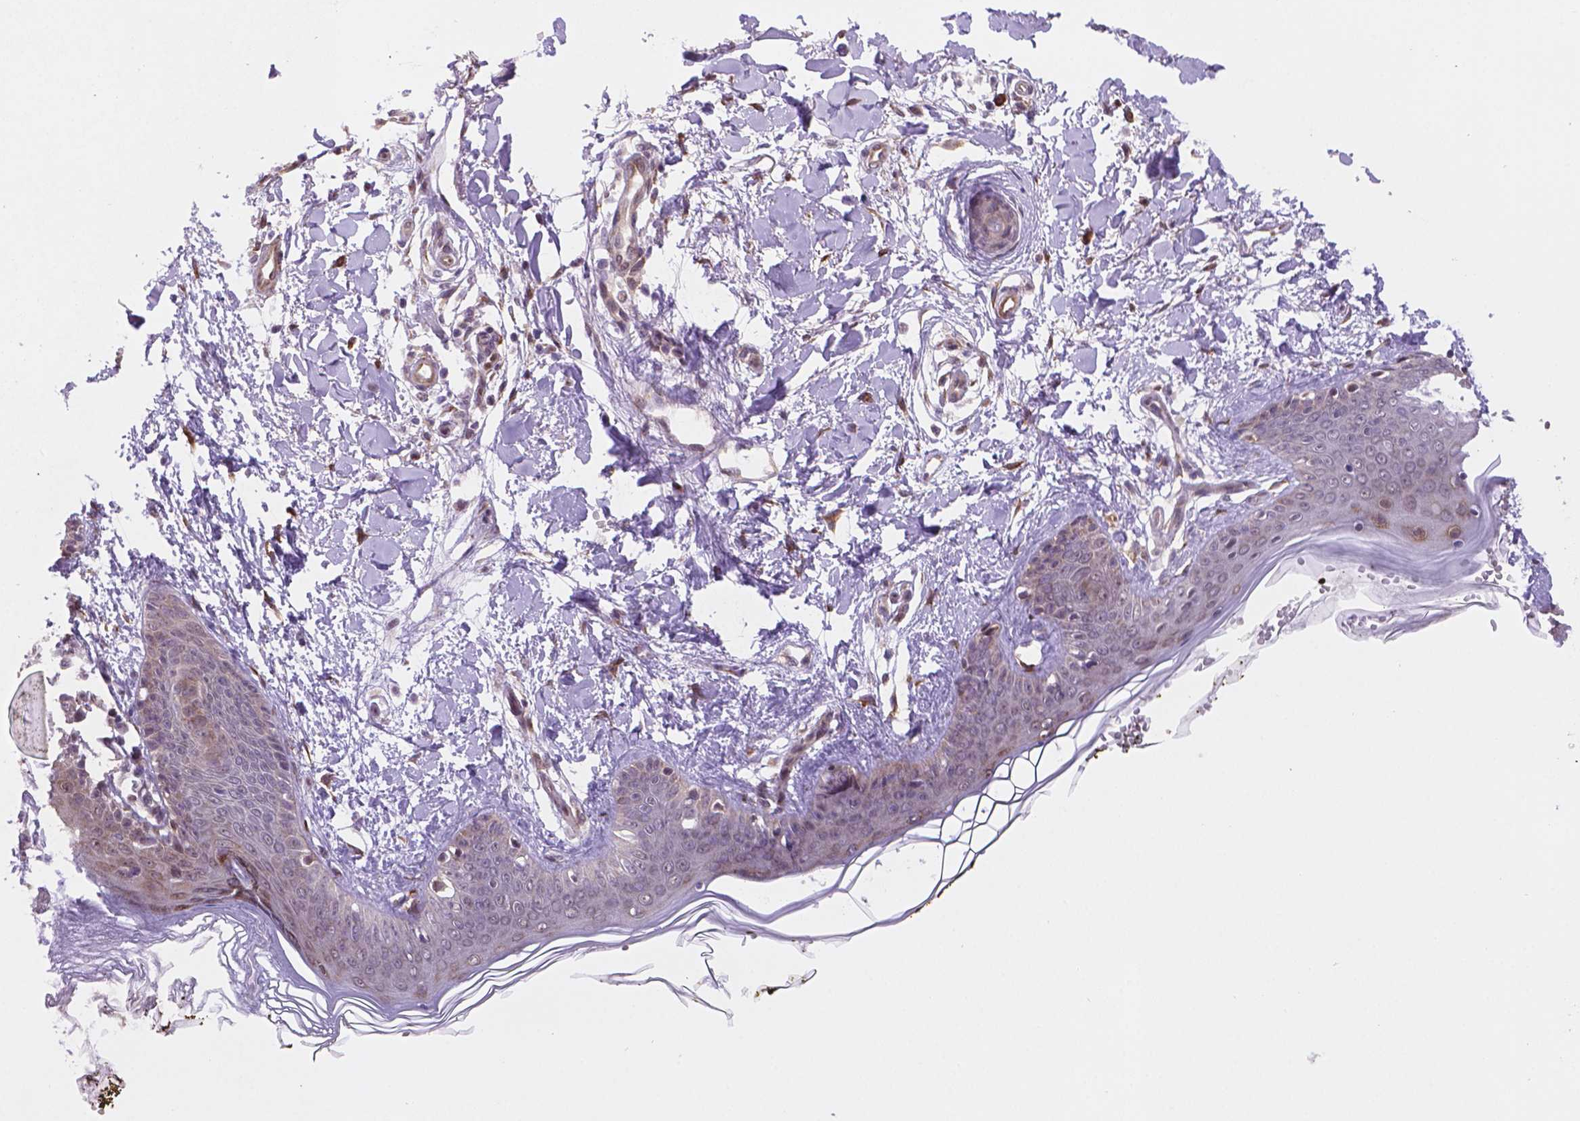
{"staining": {"intensity": "moderate", "quantity": ">75%", "location": "cytoplasmic/membranous"}, "tissue": "skin", "cell_type": "Fibroblasts", "image_type": "normal", "snomed": [{"axis": "morphology", "description": "Normal tissue, NOS"}, {"axis": "topography", "description": "Skin"}], "caption": "DAB (3,3'-diaminobenzidine) immunohistochemical staining of normal human skin exhibits moderate cytoplasmic/membranous protein staining in about >75% of fibroblasts.", "gene": "FNIP1", "patient": {"sex": "female", "age": 34}}